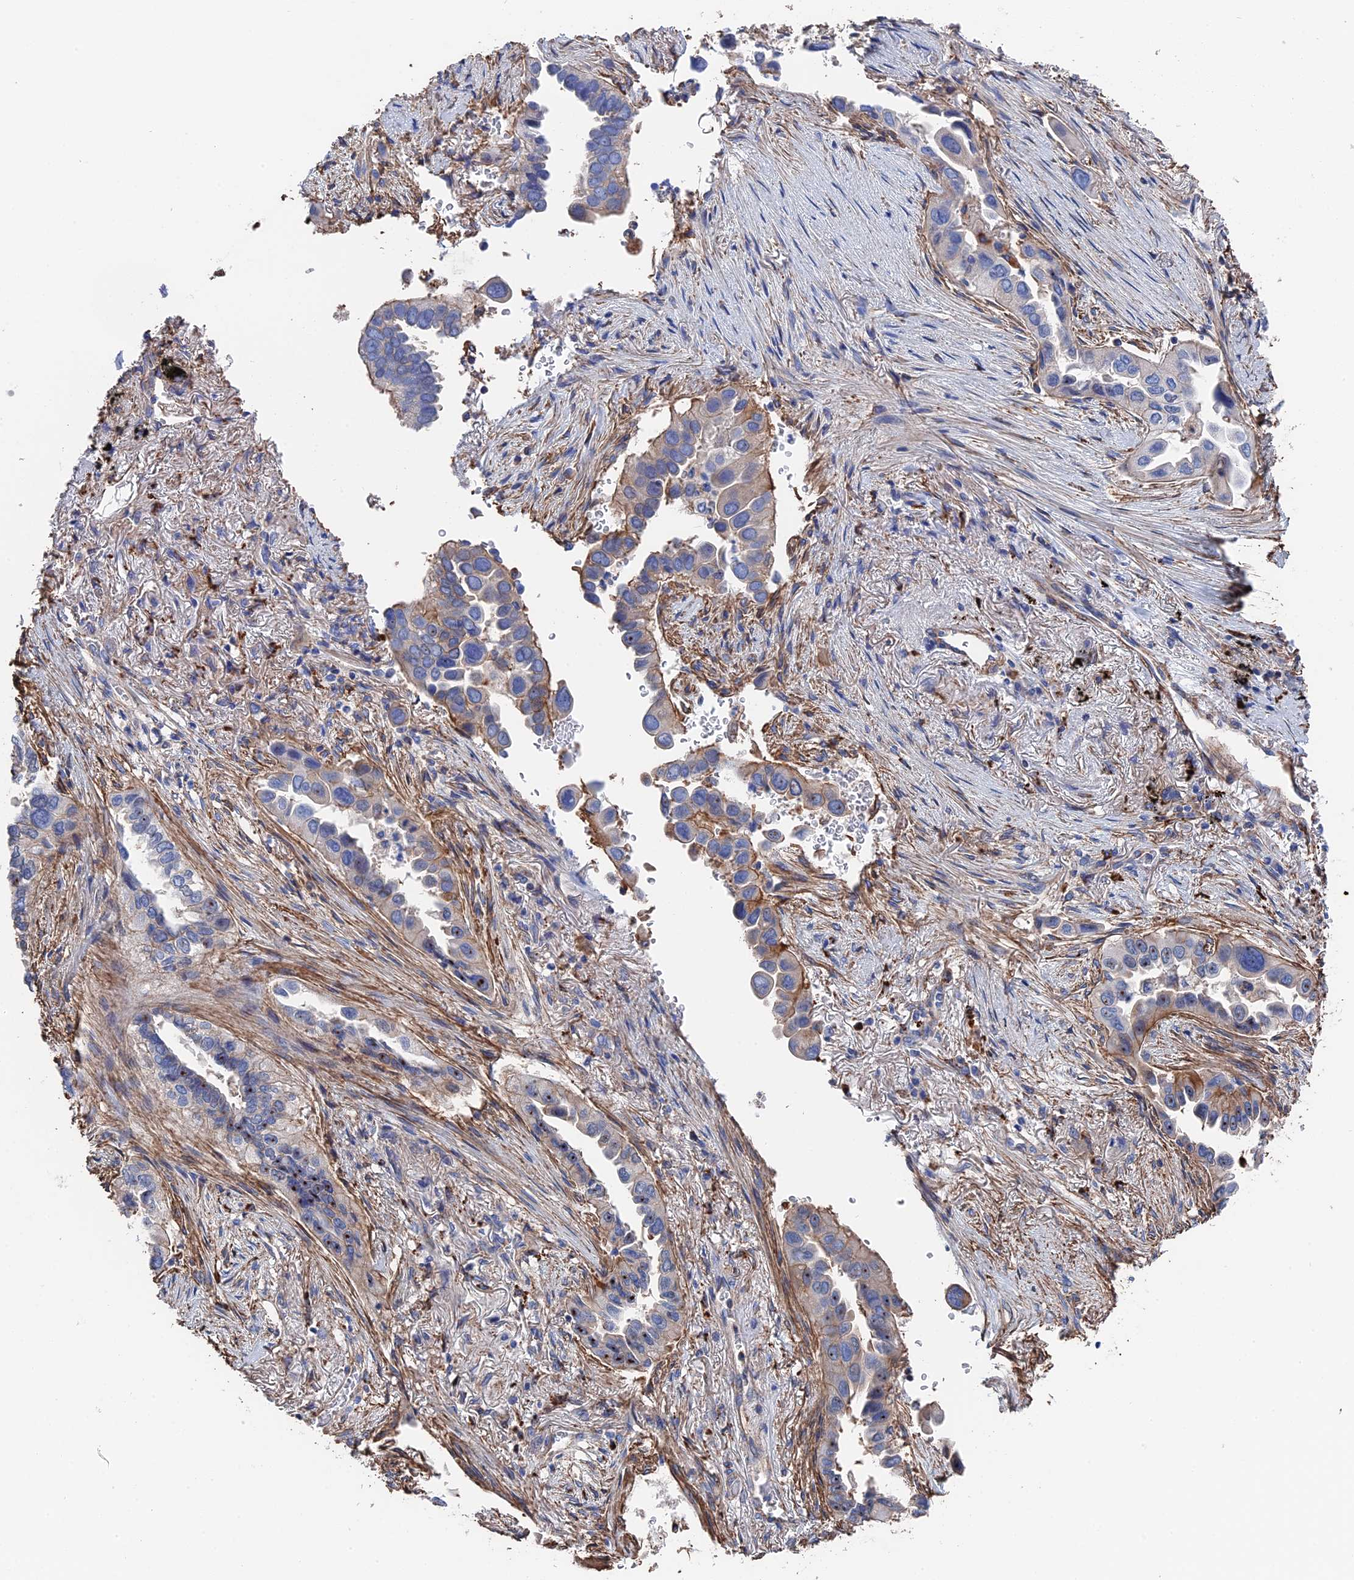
{"staining": {"intensity": "moderate", "quantity": "<25%", "location": "cytoplasmic/membranous,nuclear"}, "tissue": "lung cancer", "cell_type": "Tumor cells", "image_type": "cancer", "snomed": [{"axis": "morphology", "description": "Adenocarcinoma, NOS"}, {"axis": "topography", "description": "Lung"}], "caption": "DAB immunohistochemical staining of adenocarcinoma (lung) demonstrates moderate cytoplasmic/membranous and nuclear protein staining in approximately <25% of tumor cells. The staining was performed using DAB (3,3'-diaminobenzidine) to visualize the protein expression in brown, while the nuclei were stained in blue with hematoxylin (Magnification: 20x).", "gene": "STRA6", "patient": {"sex": "female", "age": 76}}